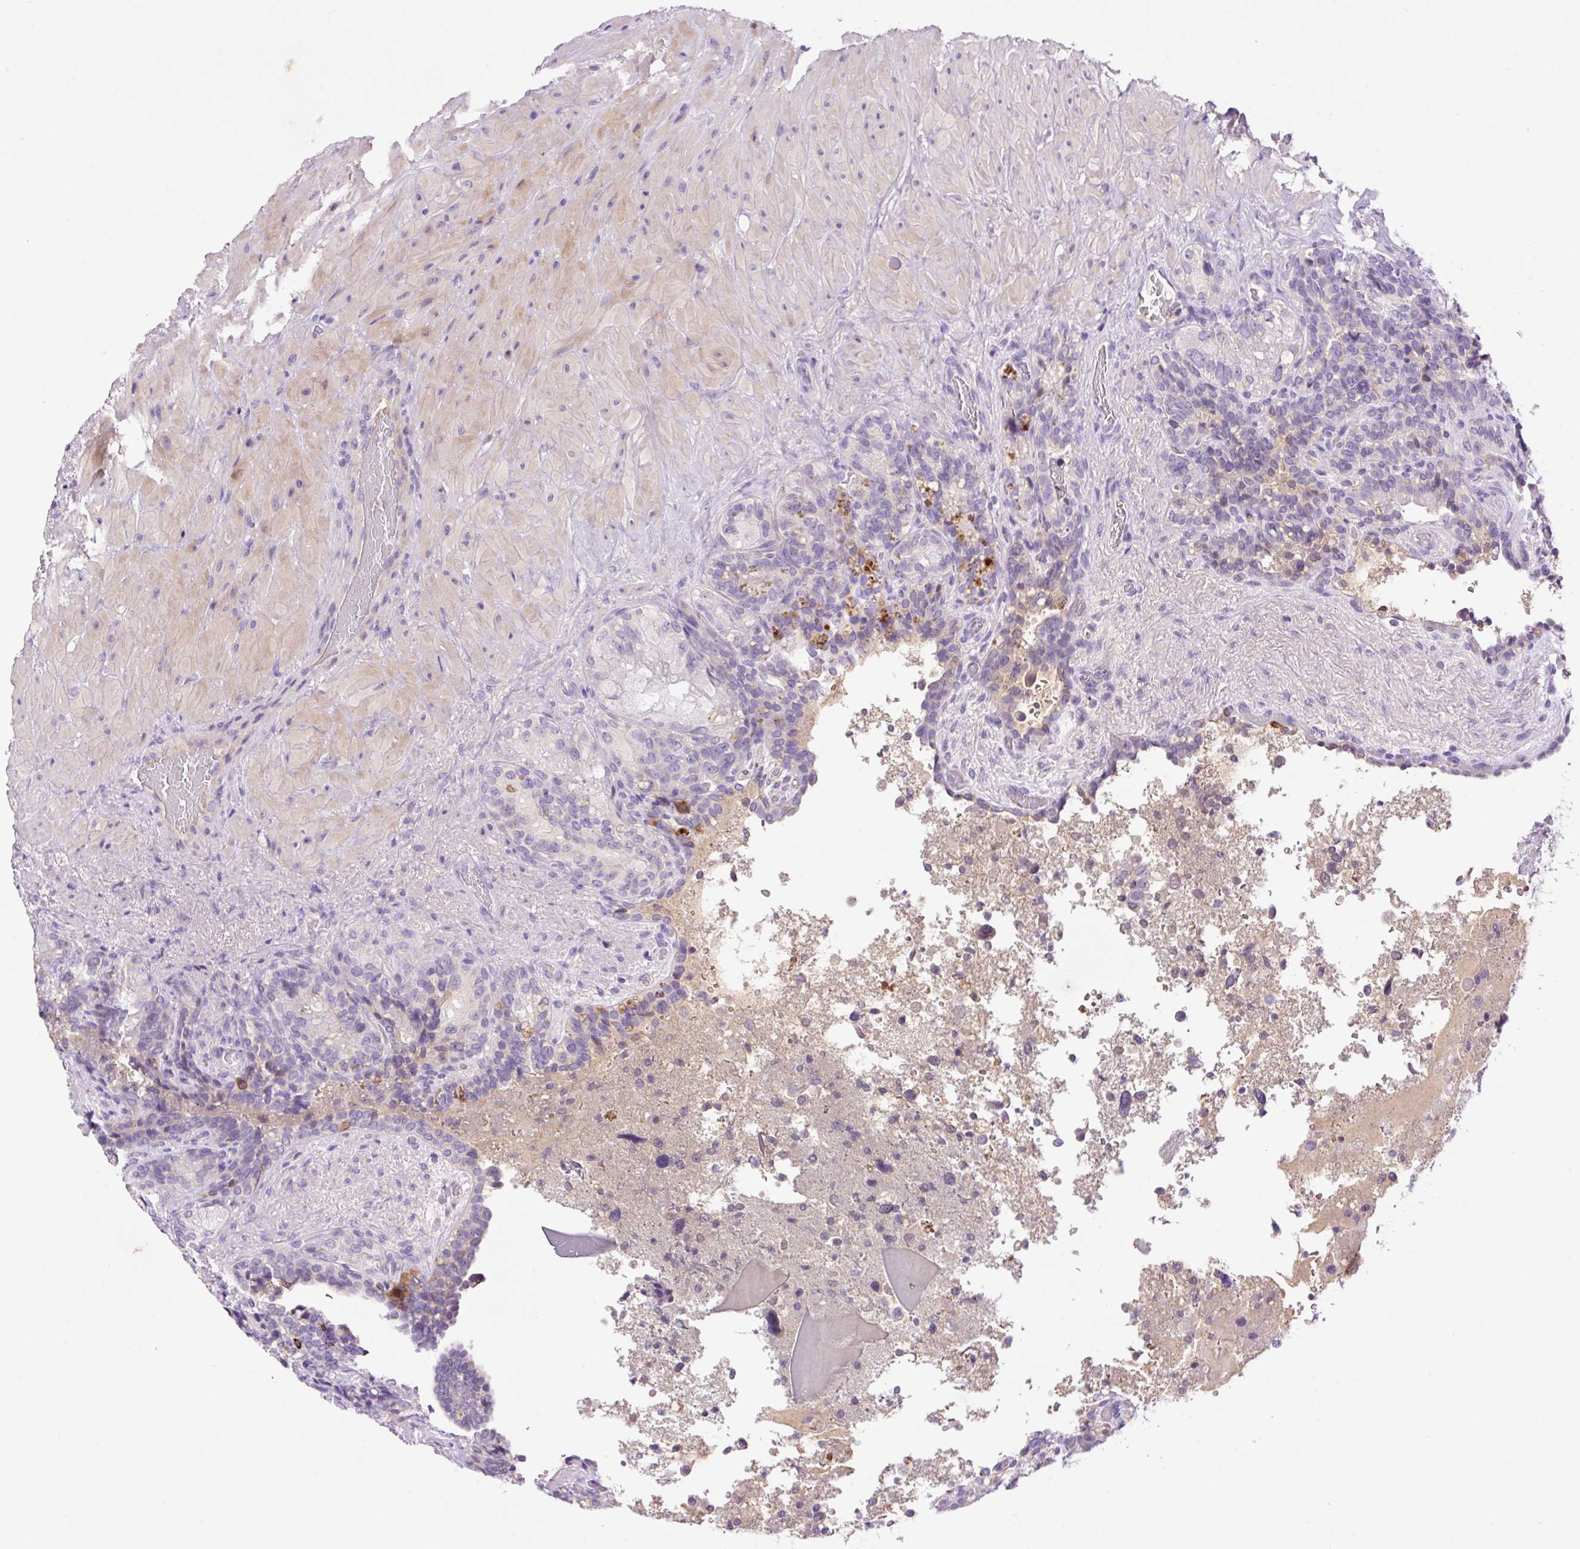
{"staining": {"intensity": "weak", "quantity": "<25%", "location": "cytoplasmic/membranous"}, "tissue": "seminal vesicle", "cell_type": "Glandular cells", "image_type": "normal", "snomed": [{"axis": "morphology", "description": "Normal tissue, NOS"}, {"axis": "topography", "description": "Seminal veicle"}], "caption": "The histopathology image displays no significant expression in glandular cells of seminal vesicle.", "gene": "DPPA4", "patient": {"sex": "male", "age": 69}}